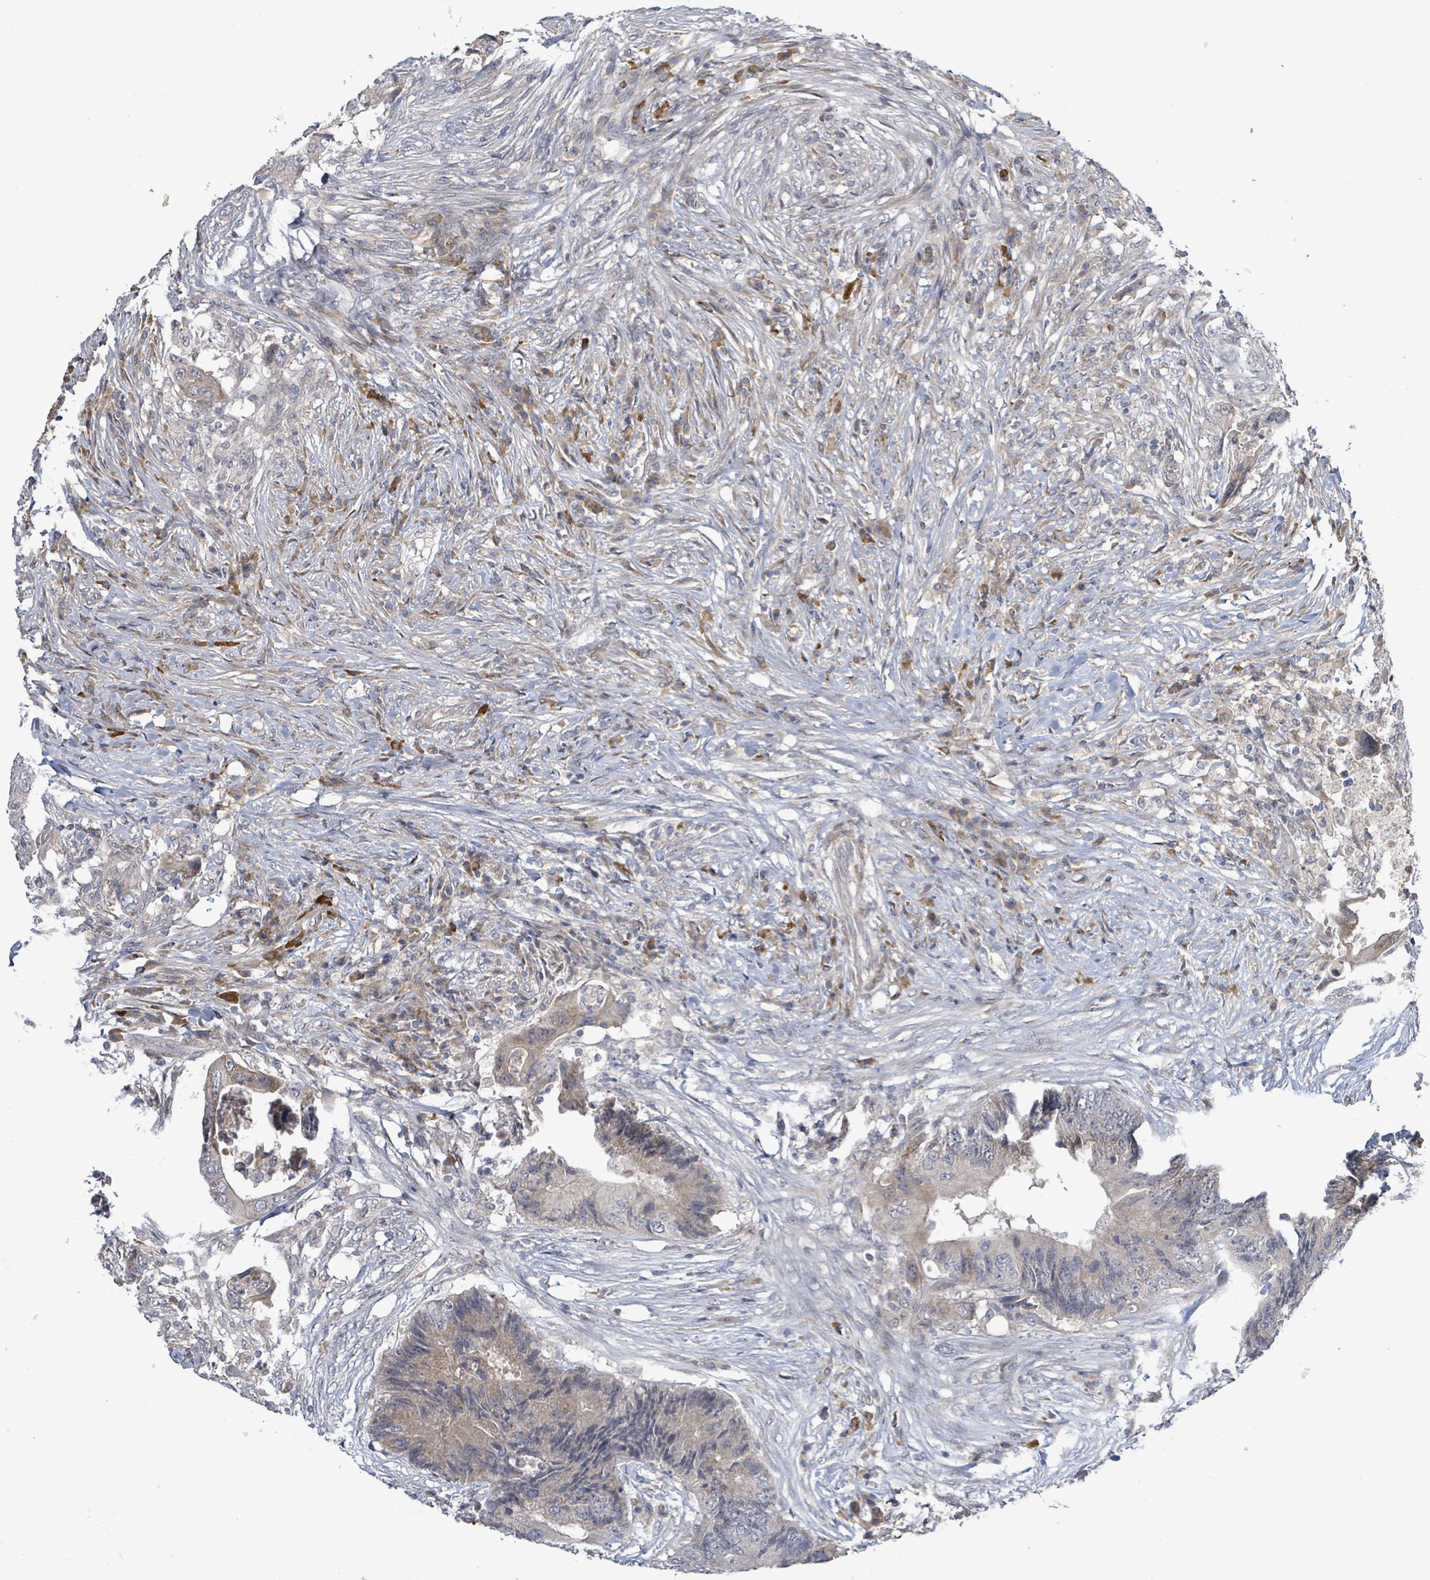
{"staining": {"intensity": "negative", "quantity": "none", "location": "none"}, "tissue": "colorectal cancer", "cell_type": "Tumor cells", "image_type": "cancer", "snomed": [{"axis": "morphology", "description": "Adenocarcinoma, NOS"}, {"axis": "topography", "description": "Colon"}], "caption": "The histopathology image demonstrates no significant positivity in tumor cells of adenocarcinoma (colorectal).", "gene": "SLIT3", "patient": {"sex": "male", "age": 71}}